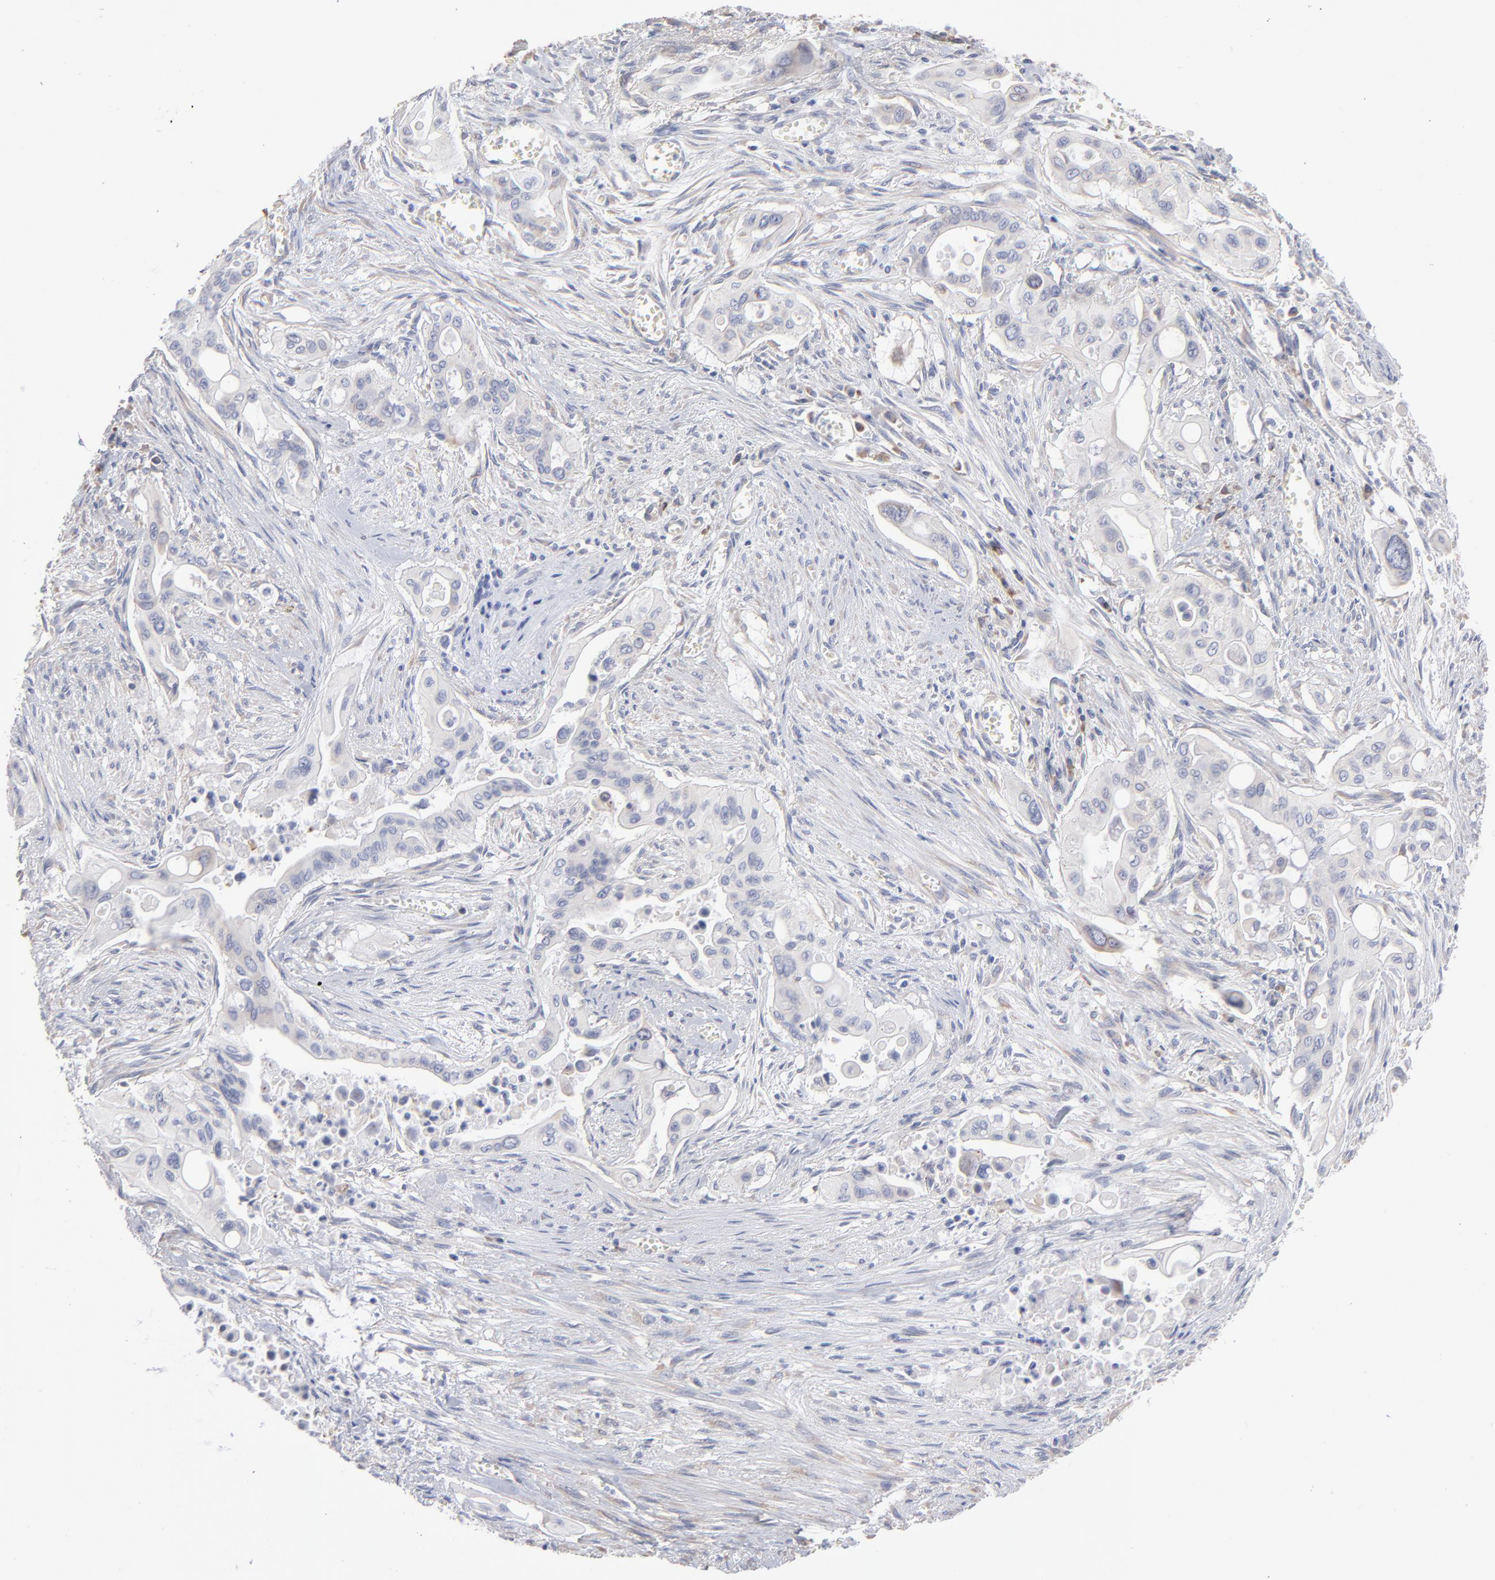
{"staining": {"intensity": "weak", "quantity": "<25%", "location": "cytoplasmic/membranous"}, "tissue": "pancreatic cancer", "cell_type": "Tumor cells", "image_type": "cancer", "snomed": [{"axis": "morphology", "description": "Adenocarcinoma, NOS"}, {"axis": "topography", "description": "Pancreas"}], "caption": "This is a histopathology image of immunohistochemistry (IHC) staining of pancreatic cancer, which shows no positivity in tumor cells. The staining is performed using DAB (3,3'-diaminobenzidine) brown chromogen with nuclei counter-stained in using hematoxylin.", "gene": "RPL3", "patient": {"sex": "male", "age": 77}}